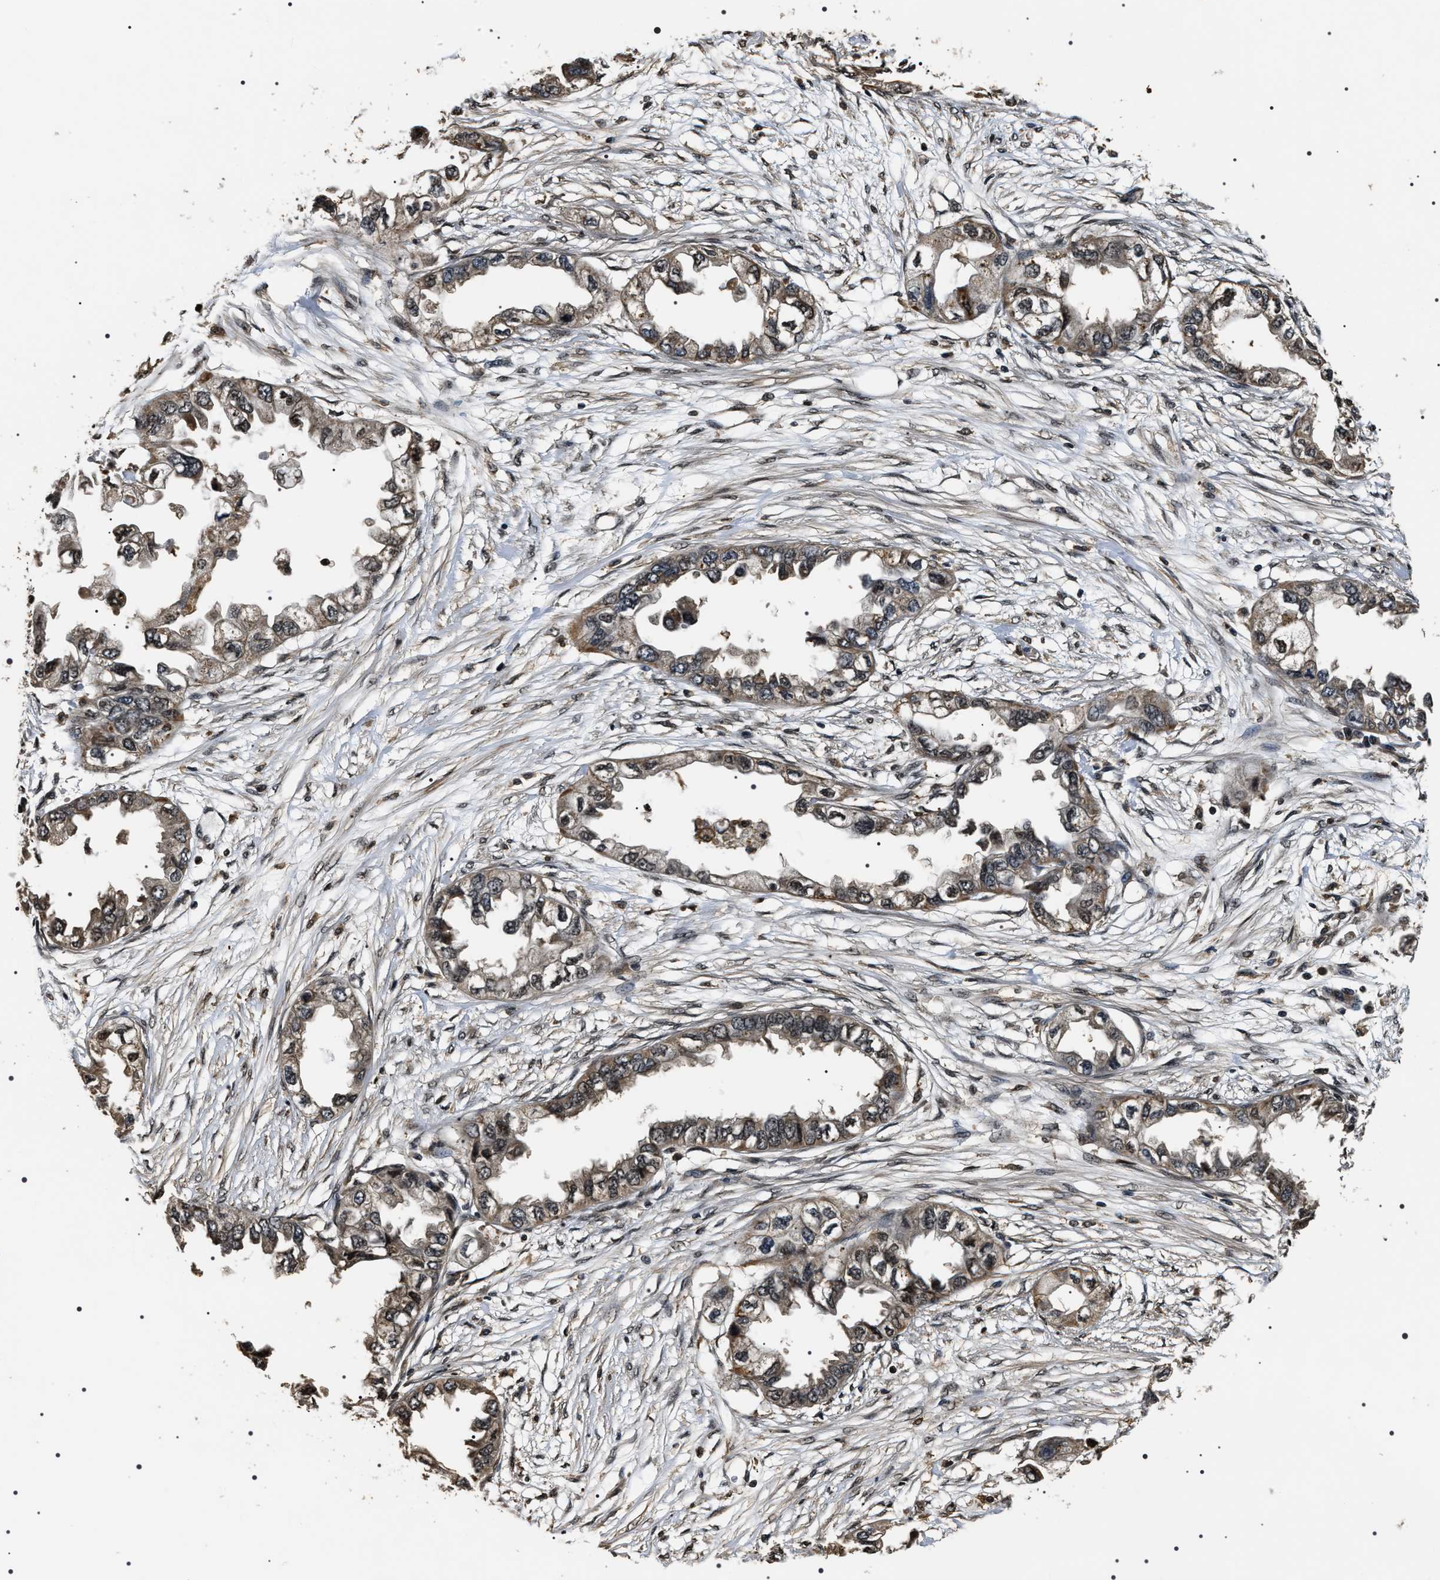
{"staining": {"intensity": "weak", "quantity": ">75%", "location": "cytoplasmic/membranous,nuclear"}, "tissue": "endometrial cancer", "cell_type": "Tumor cells", "image_type": "cancer", "snomed": [{"axis": "morphology", "description": "Adenocarcinoma, NOS"}, {"axis": "topography", "description": "Endometrium"}], "caption": "A low amount of weak cytoplasmic/membranous and nuclear staining is appreciated in about >75% of tumor cells in endometrial adenocarcinoma tissue. Immunohistochemistry stains the protein in brown and the nuclei are stained blue.", "gene": "ARHGAP22", "patient": {"sex": "female", "age": 67}}